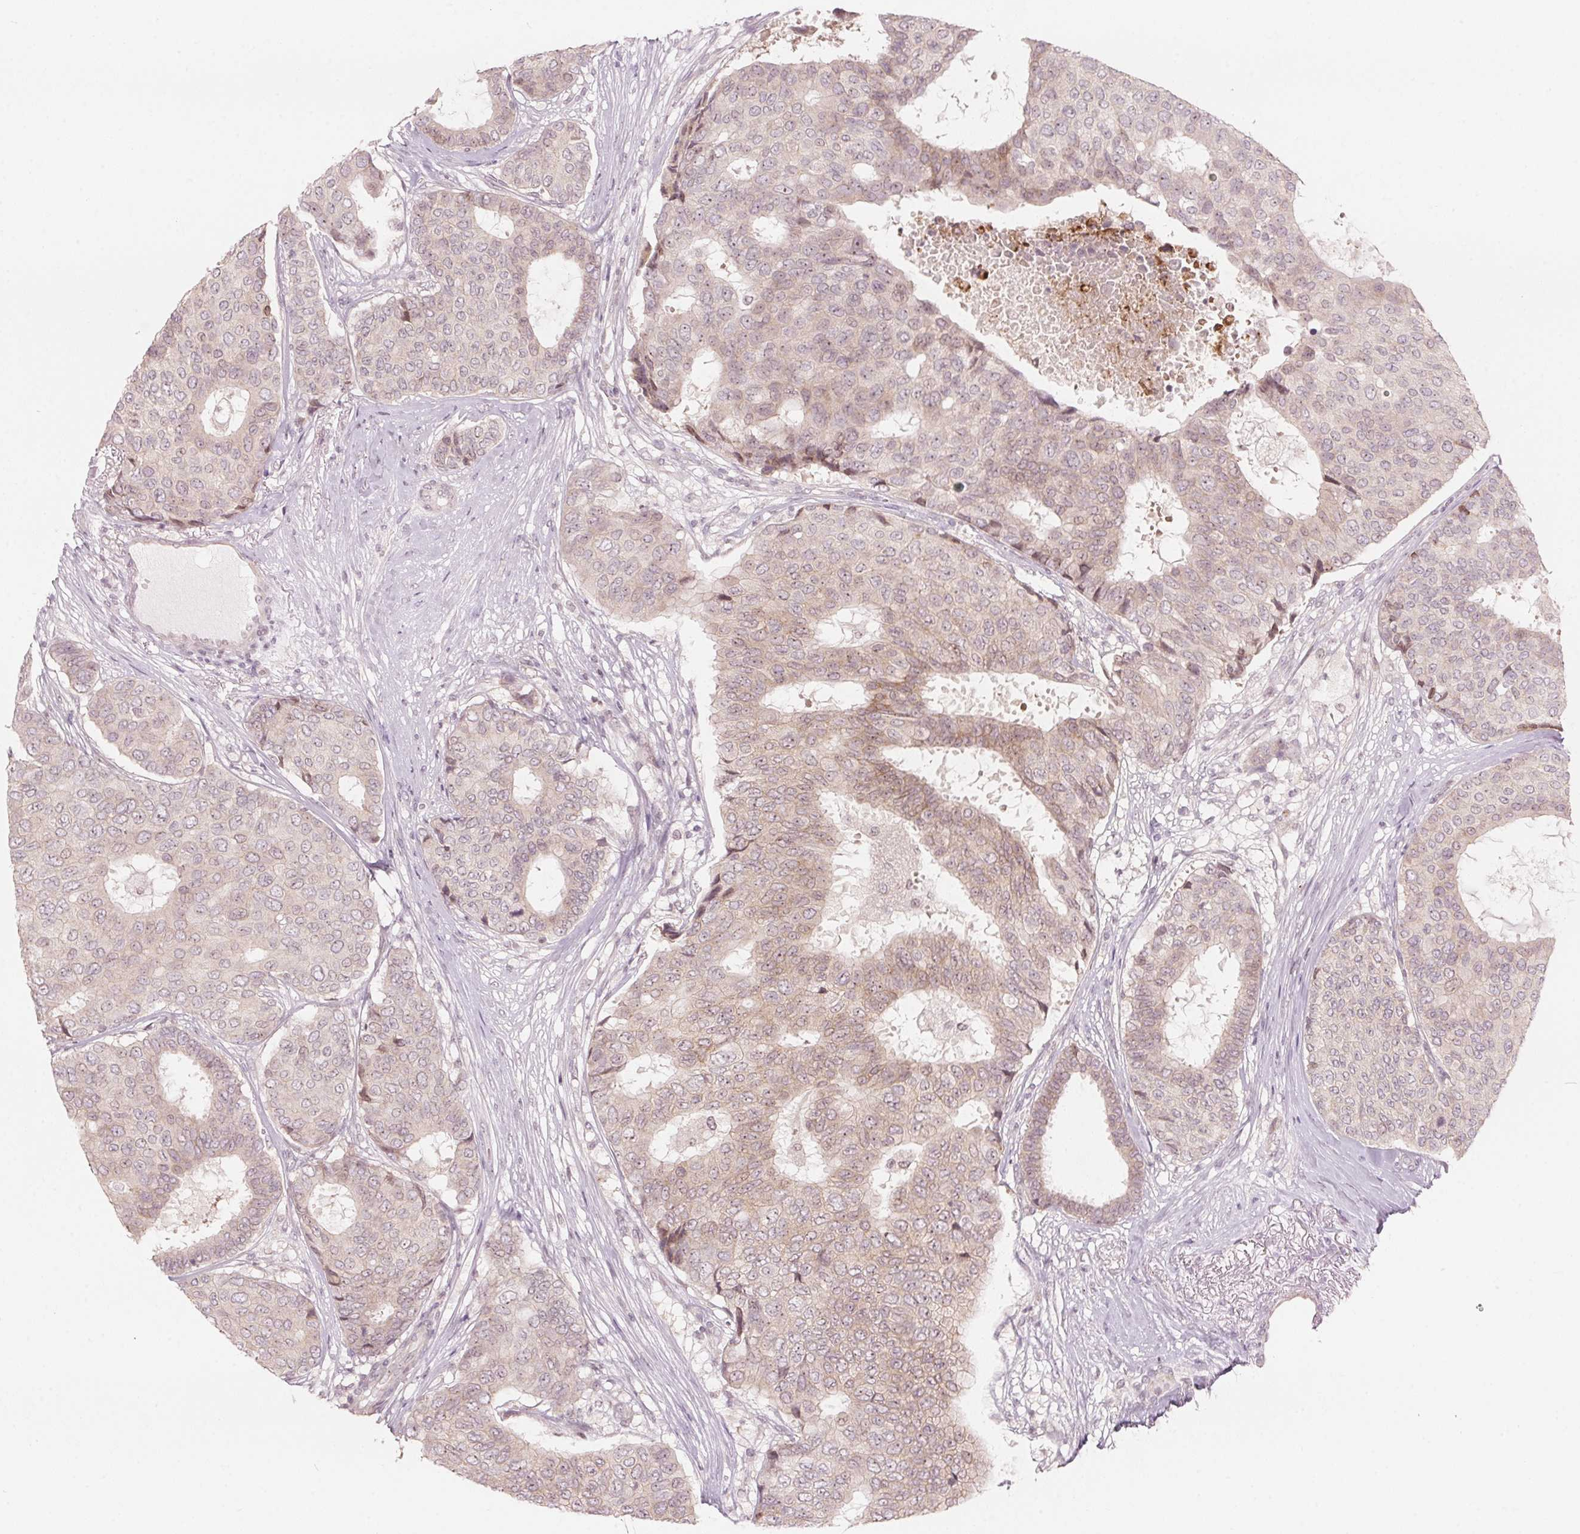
{"staining": {"intensity": "weak", "quantity": "<25%", "location": "cytoplasmic/membranous"}, "tissue": "breast cancer", "cell_type": "Tumor cells", "image_type": "cancer", "snomed": [{"axis": "morphology", "description": "Duct carcinoma"}, {"axis": "topography", "description": "Breast"}], "caption": "Protein analysis of invasive ductal carcinoma (breast) shows no significant staining in tumor cells. Brightfield microscopy of IHC stained with DAB (3,3'-diaminobenzidine) (brown) and hematoxylin (blue), captured at high magnification.", "gene": "TMED6", "patient": {"sex": "female", "age": 75}}